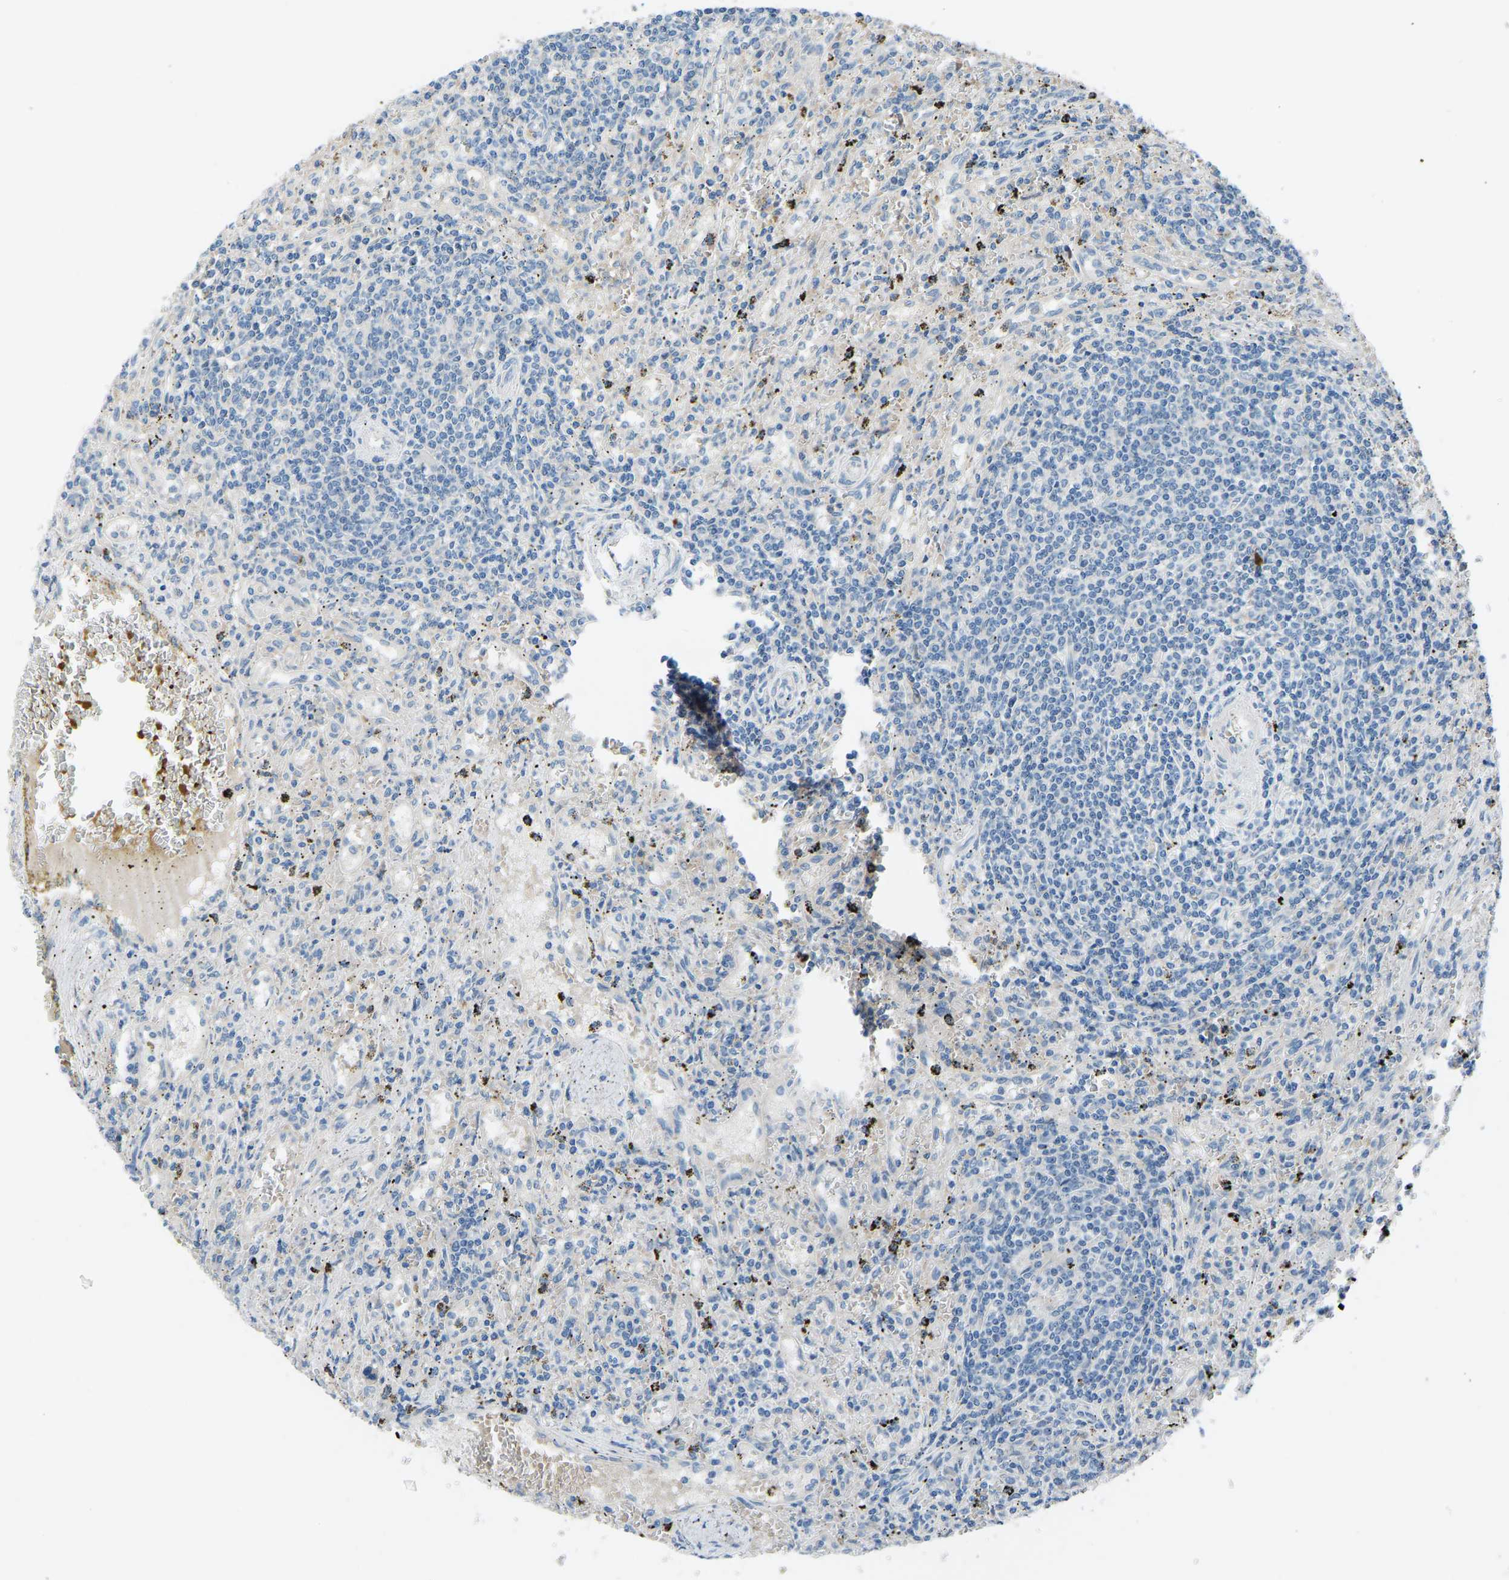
{"staining": {"intensity": "negative", "quantity": "none", "location": "none"}, "tissue": "lymphoma", "cell_type": "Tumor cells", "image_type": "cancer", "snomed": [{"axis": "morphology", "description": "Malignant lymphoma, non-Hodgkin's type, Low grade"}, {"axis": "topography", "description": "Spleen"}], "caption": "Low-grade malignant lymphoma, non-Hodgkin's type was stained to show a protein in brown. There is no significant expression in tumor cells.", "gene": "CDK2AP1", "patient": {"sex": "male", "age": 76}}